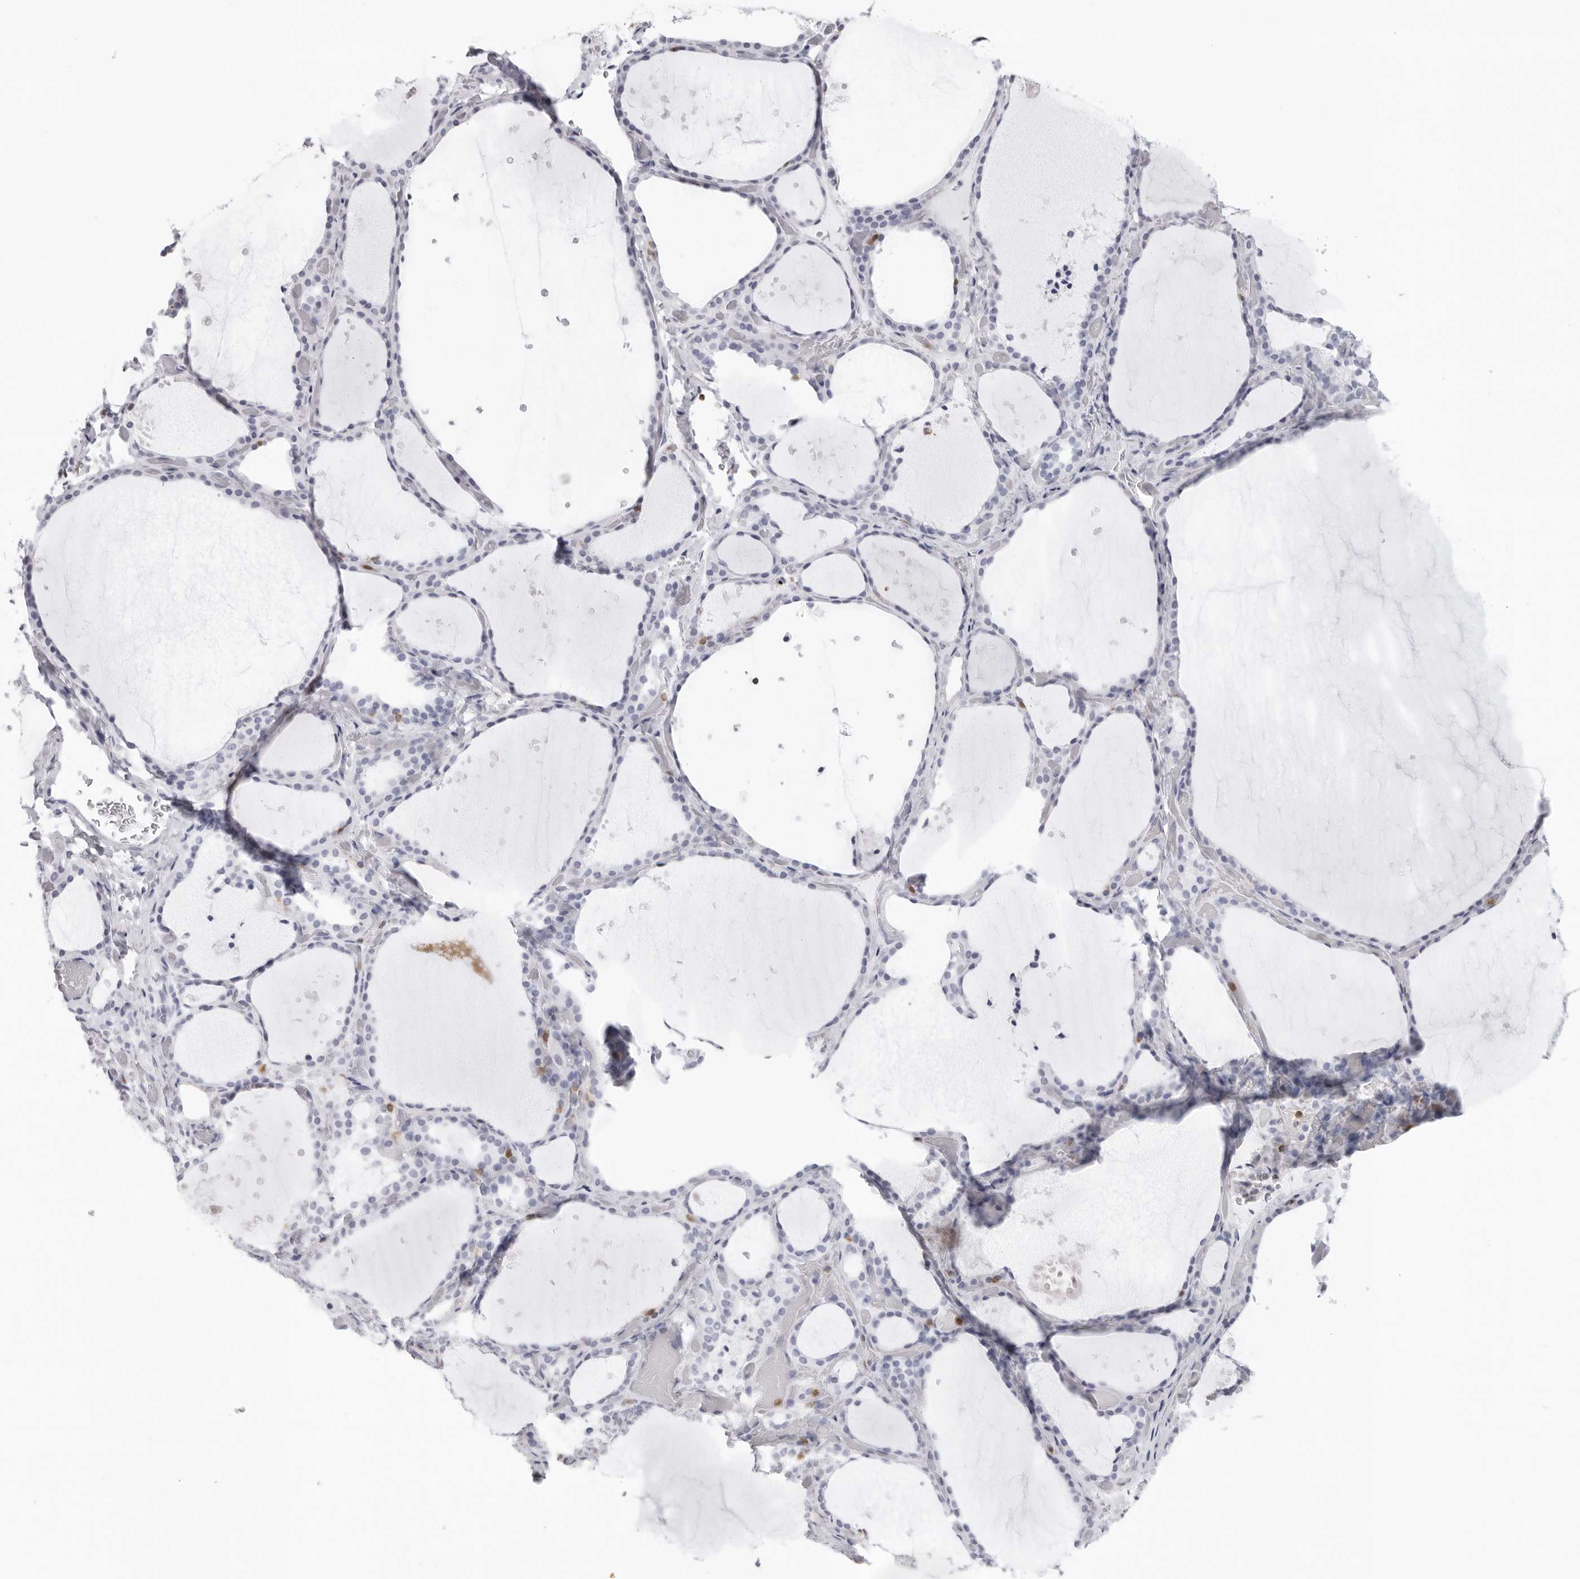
{"staining": {"intensity": "negative", "quantity": "none", "location": "none"}, "tissue": "thyroid gland", "cell_type": "Glandular cells", "image_type": "normal", "snomed": [{"axis": "morphology", "description": "Normal tissue, NOS"}, {"axis": "topography", "description": "Thyroid gland"}], "caption": "This is an immunohistochemistry (IHC) micrograph of unremarkable human thyroid gland. There is no positivity in glandular cells.", "gene": "FMNL1", "patient": {"sex": "female", "age": 44}}